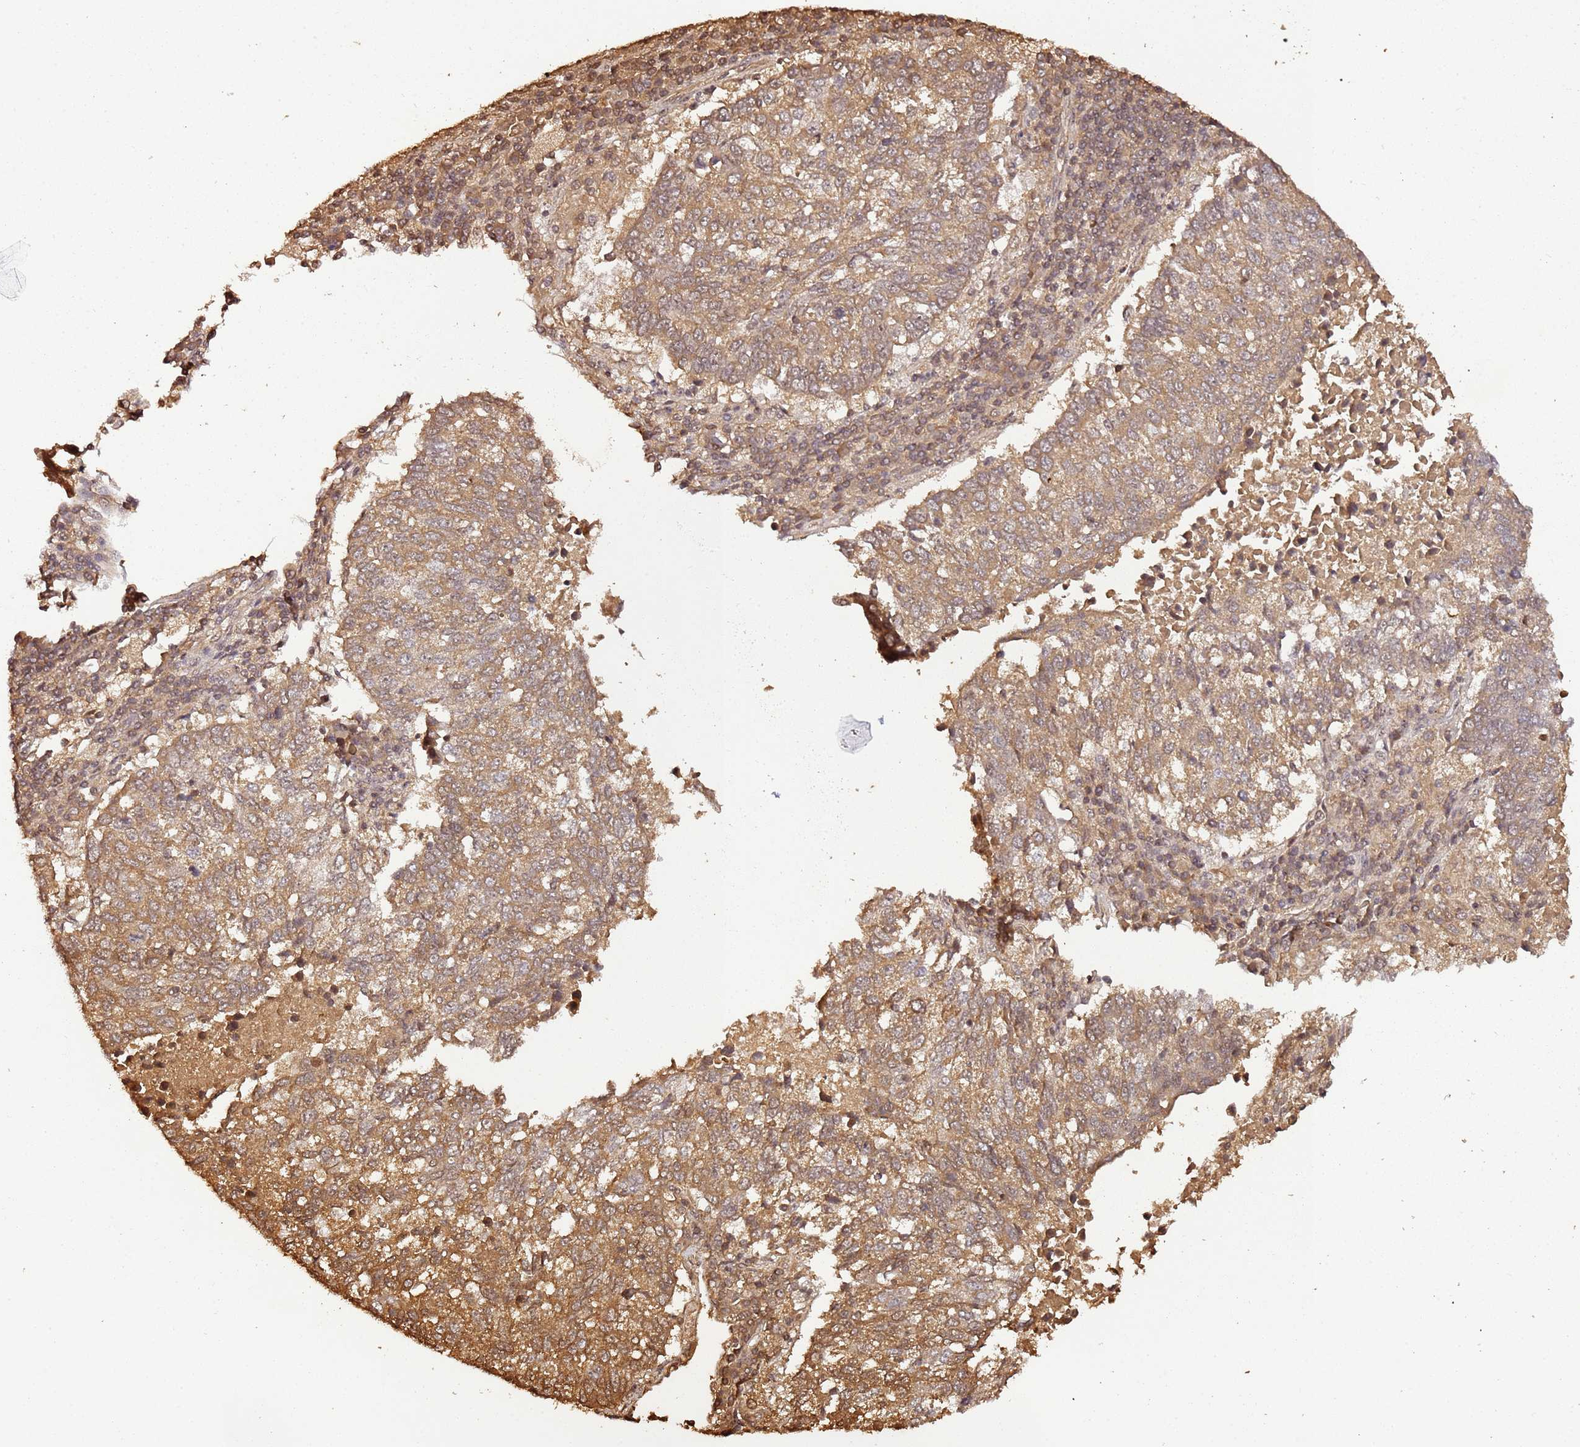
{"staining": {"intensity": "moderate", "quantity": ">75%", "location": "cytoplasmic/membranous"}, "tissue": "lung cancer", "cell_type": "Tumor cells", "image_type": "cancer", "snomed": [{"axis": "morphology", "description": "Squamous cell carcinoma, NOS"}, {"axis": "topography", "description": "Lung"}], "caption": "Immunohistochemical staining of human squamous cell carcinoma (lung) demonstrates moderate cytoplasmic/membranous protein expression in about >75% of tumor cells.", "gene": "COL1A2", "patient": {"sex": "male", "age": 73}}